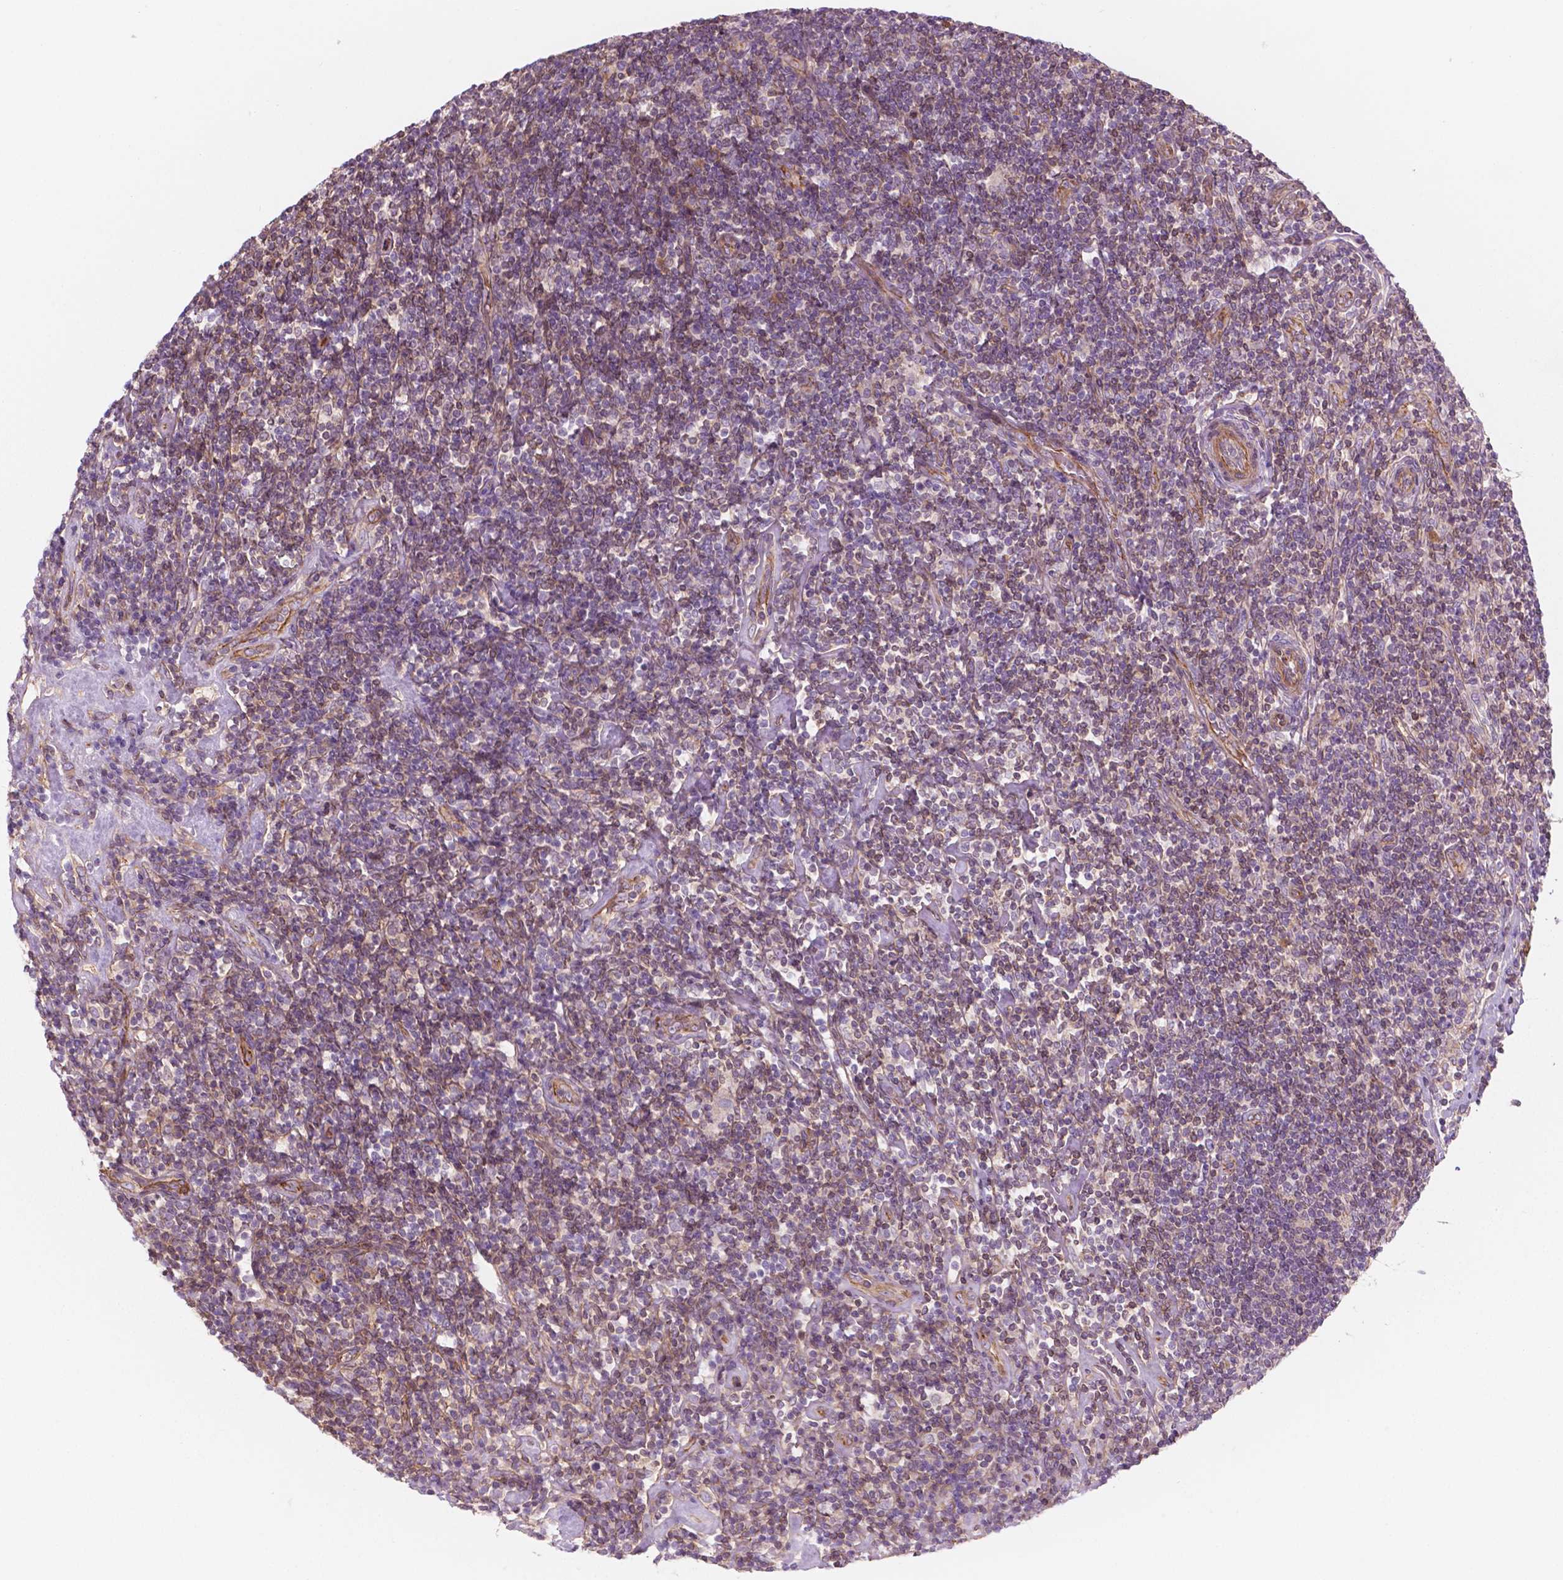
{"staining": {"intensity": "negative", "quantity": "none", "location": "none"}, "tissue": "lymphoma", "cell_type": "Tumor cells", "image_type": "cancer", "snomed": [{"axis": "morphology", "description": "Hodgkin's disease, NOS"}, {"axis": "topography", "description": "Lymph node"}], "caption": "This is a histopathology image of immunohistochemistry staining of lymphoma, which shows no staining in tumor cells.", "gene": "SURF4", "patient": {"sex": "male", "age": 40}}